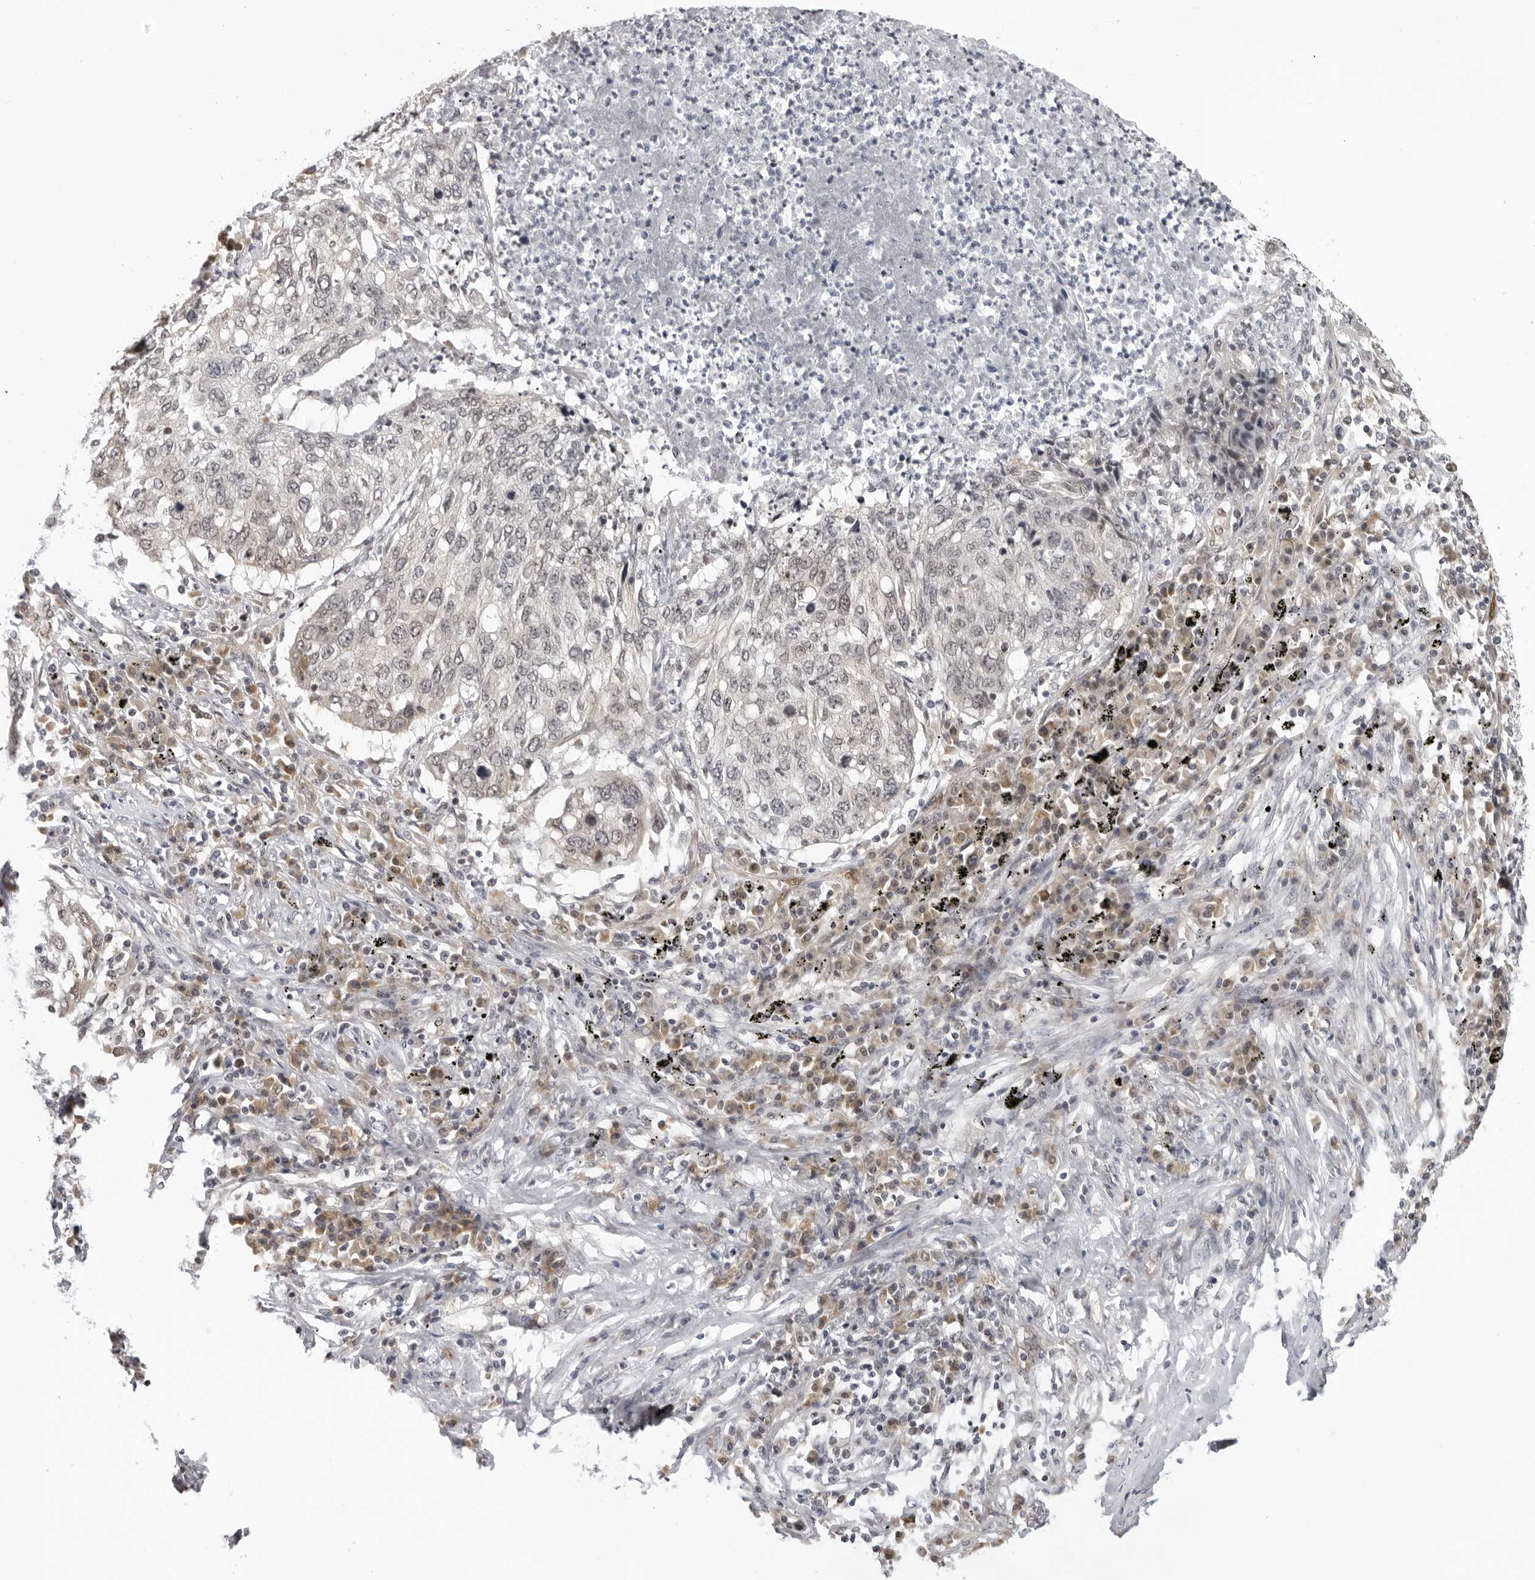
{"staining": {"intensity": "negative", "quantity": "none", "location": "none"}, "tissue": "lung cancer", "cell_type": "Tumor cells", "image_type": "cancer", "snomed": [{"axis": "morphology", "description": "Squamous cell carcinoma, NOS"}, {"axis": "topography", "description": "Lung"}], "caption": "Lung cancer (squamous cell carcinoma) was stained to show a protein in brown. There is no significant staining in tumor cells. (DAB (3,3'-diaminobenzidine) IHC with hematoxylin counter stain).", "gene": "CASP7", "patient": {"sex": "female", "age": 63}}